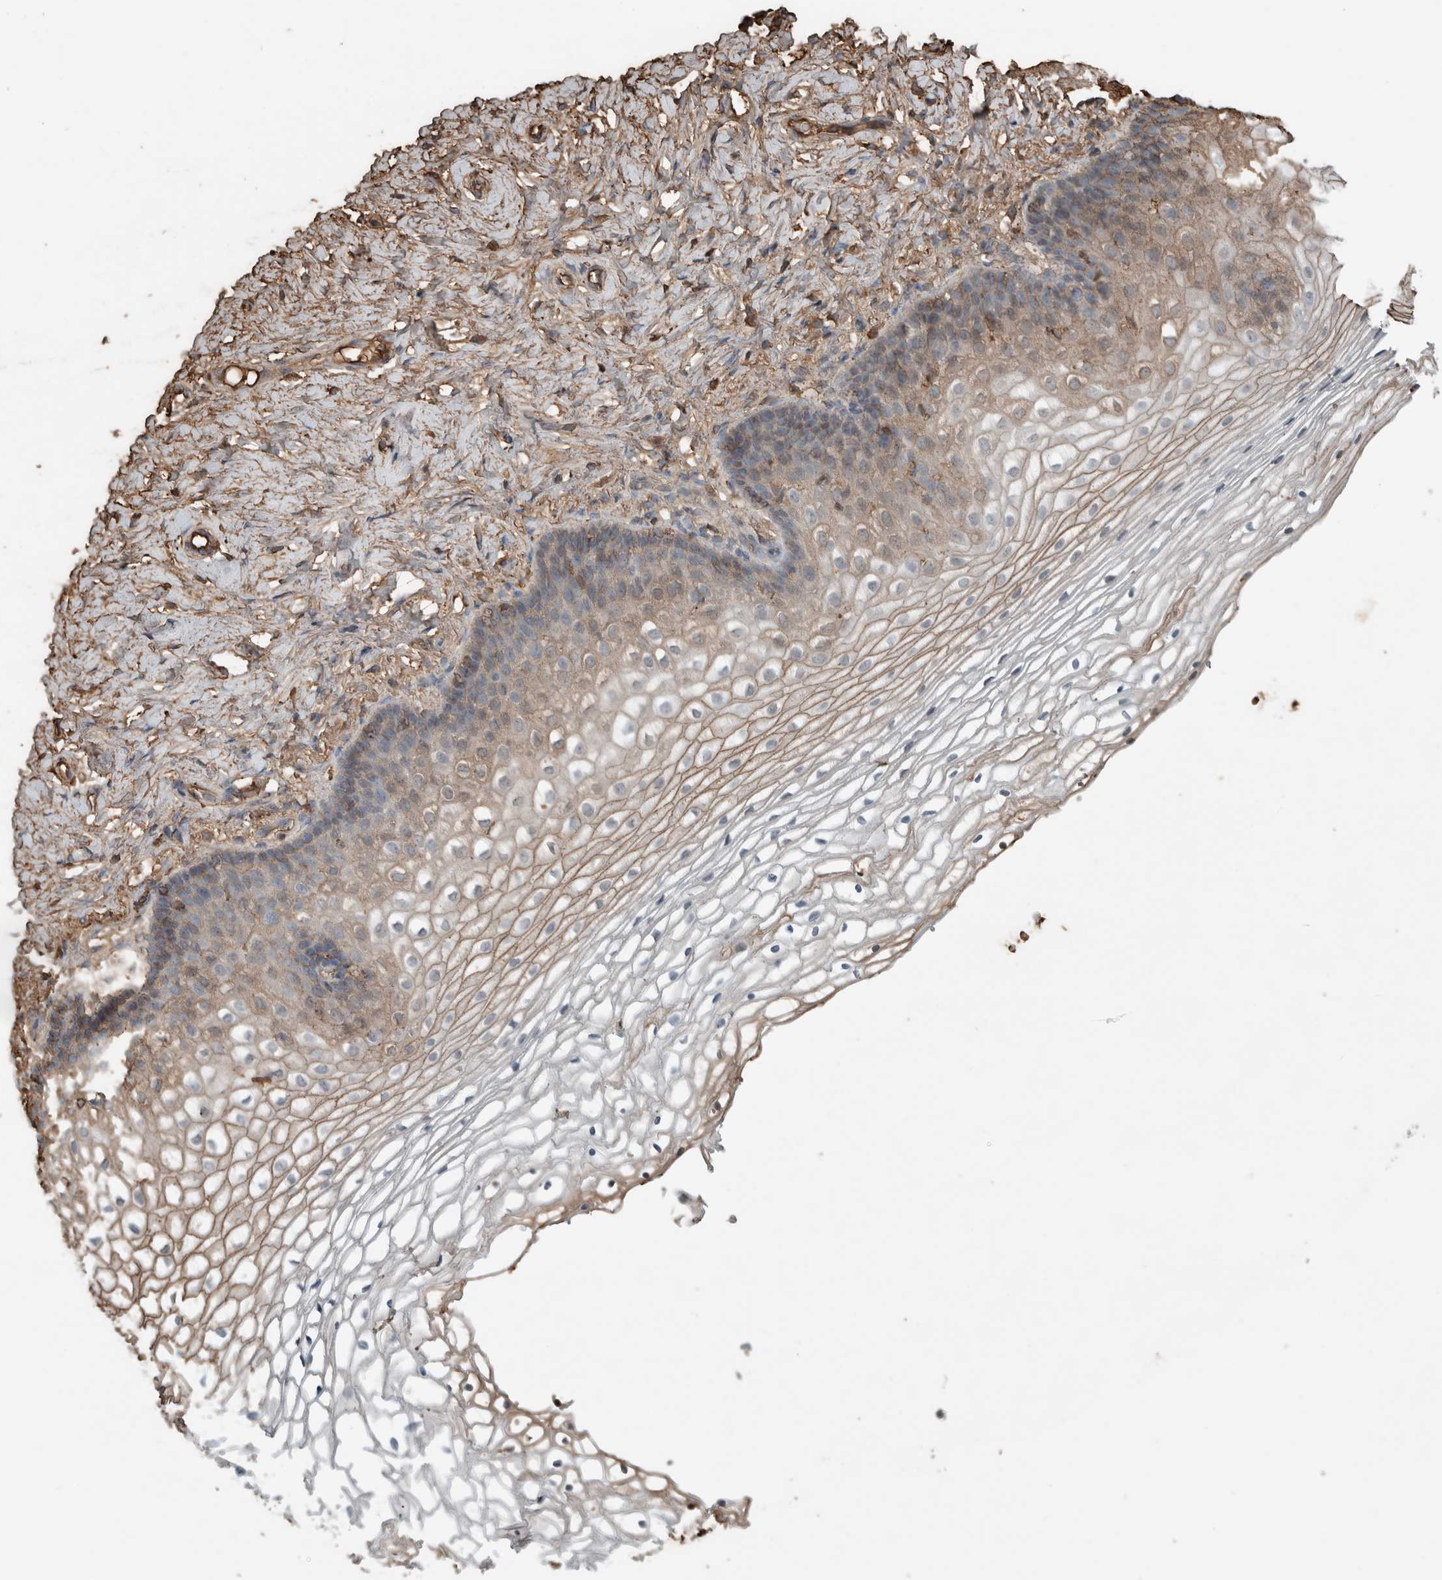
{"staining": {"intensity": "moderate", "quantity": "25%-75%", "location": "cytoplasmic/membranous"}, "tissue": "vagina", "cell_type": "Squamous epithelial cells", "image_type": "normal", "snomed": [{"axis": "morphology", "description": "Normal tissue, NOS"}, {"axis": "topography", "description": "Vagina"}], "caption": "Vagina stained for a protein (brown) demonstrates moderate cytoplasmic/membranous positive expression in about 25%-75% of squamous epithelial cells.", "gene": "USP34", "patient": {"sex": "female", "age": 60}}